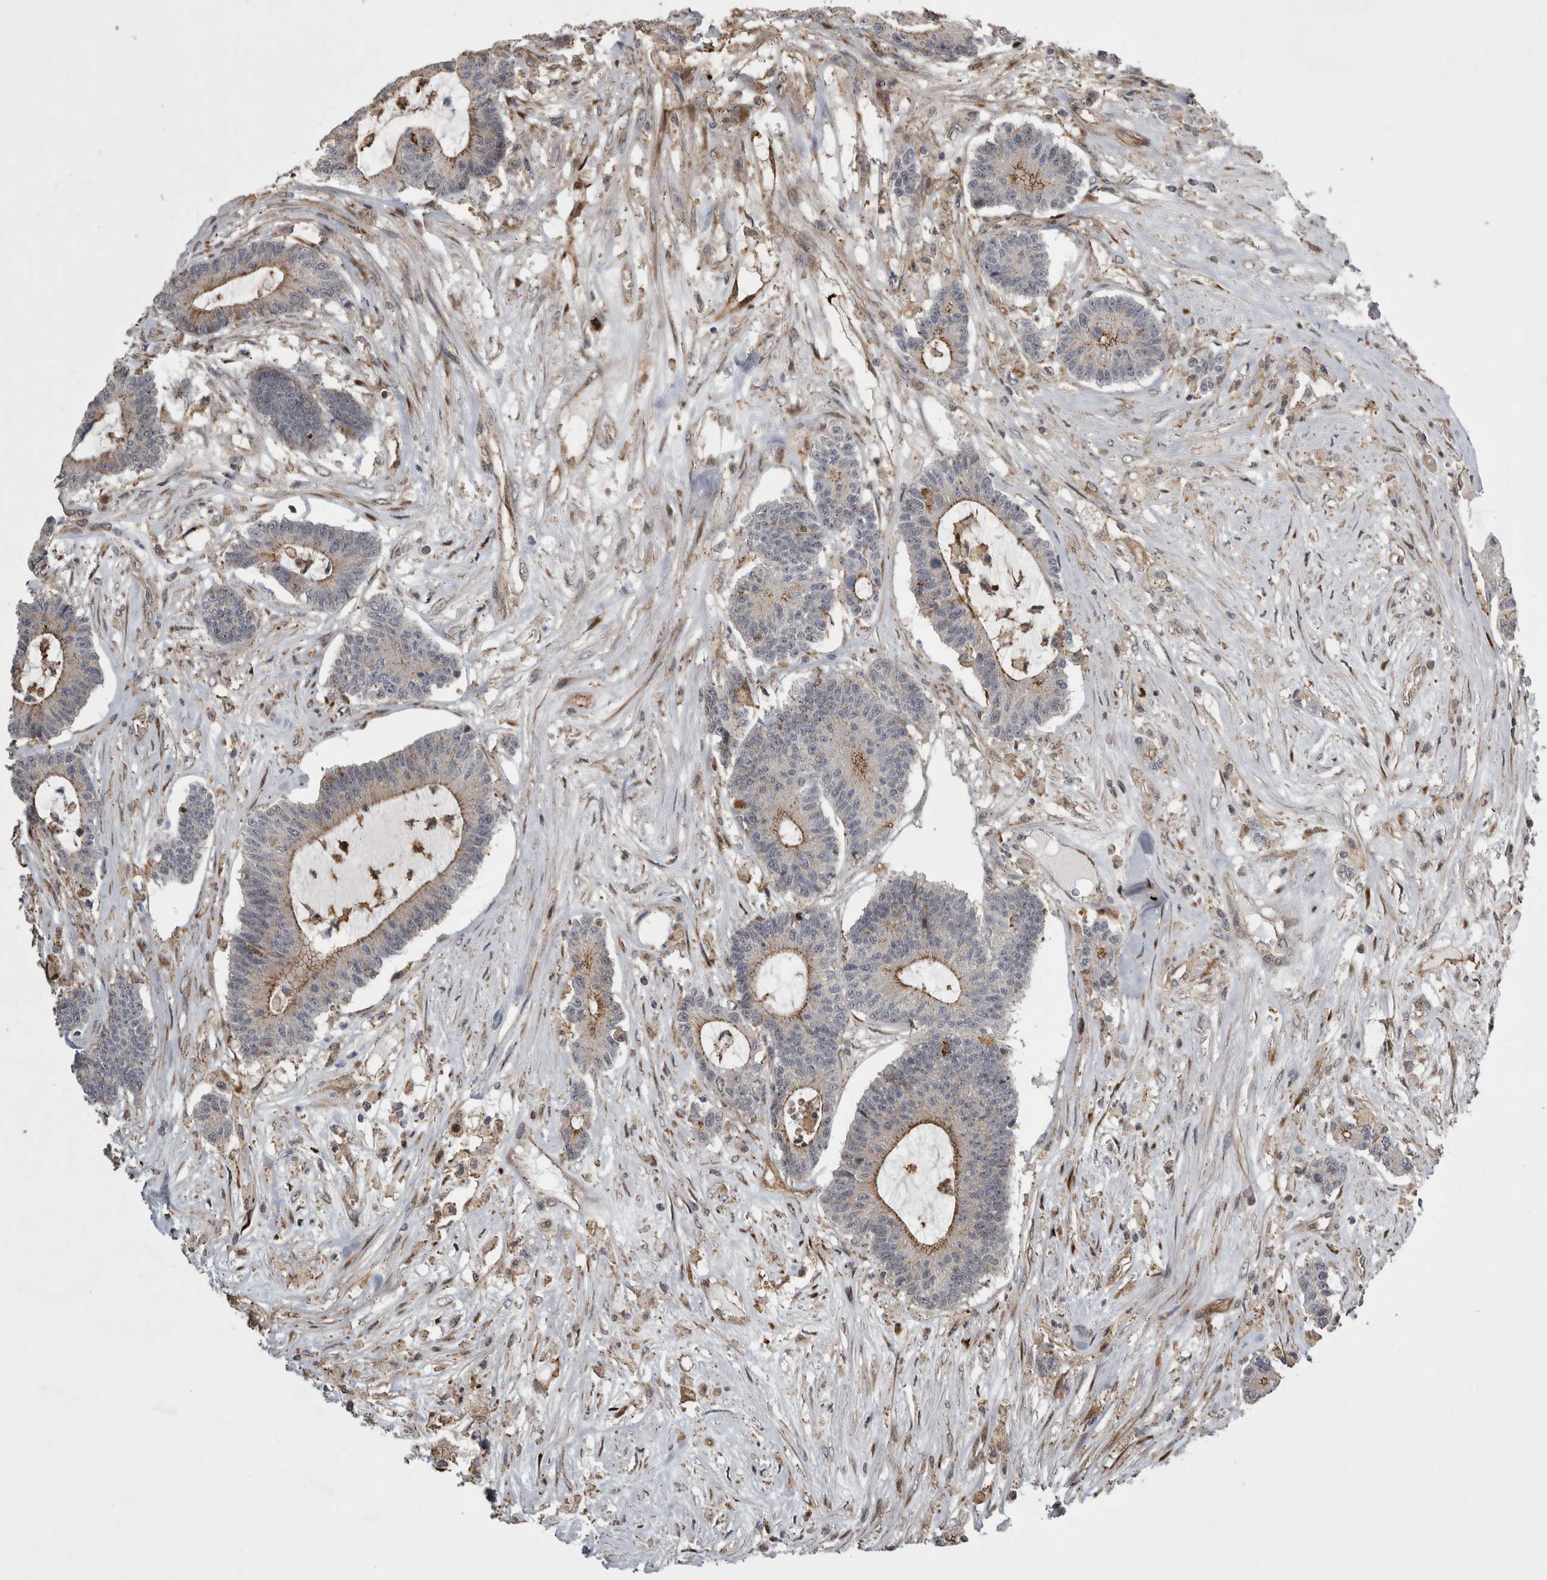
{"staining": {"intensity": "moderate", "quantity": "25%-75%", "location": "cytoplasmic/membranous"}, "tissue": "colorectal cancer", "cell_type": "Tumor cells", "image_type": "cancer", "snomed": [{"axis": "morphology", "description": "Adenocarcinoma, NOS"}, {"axis": "topography", "description": "Colon"}], "caption": "Moderate cytoplasmic/membranous staining is present in approximately 25%-75% of tumor cells in colorectal cancer.", "gene": "MPDZ", "patient": {"sex": "female", "age": 84}}